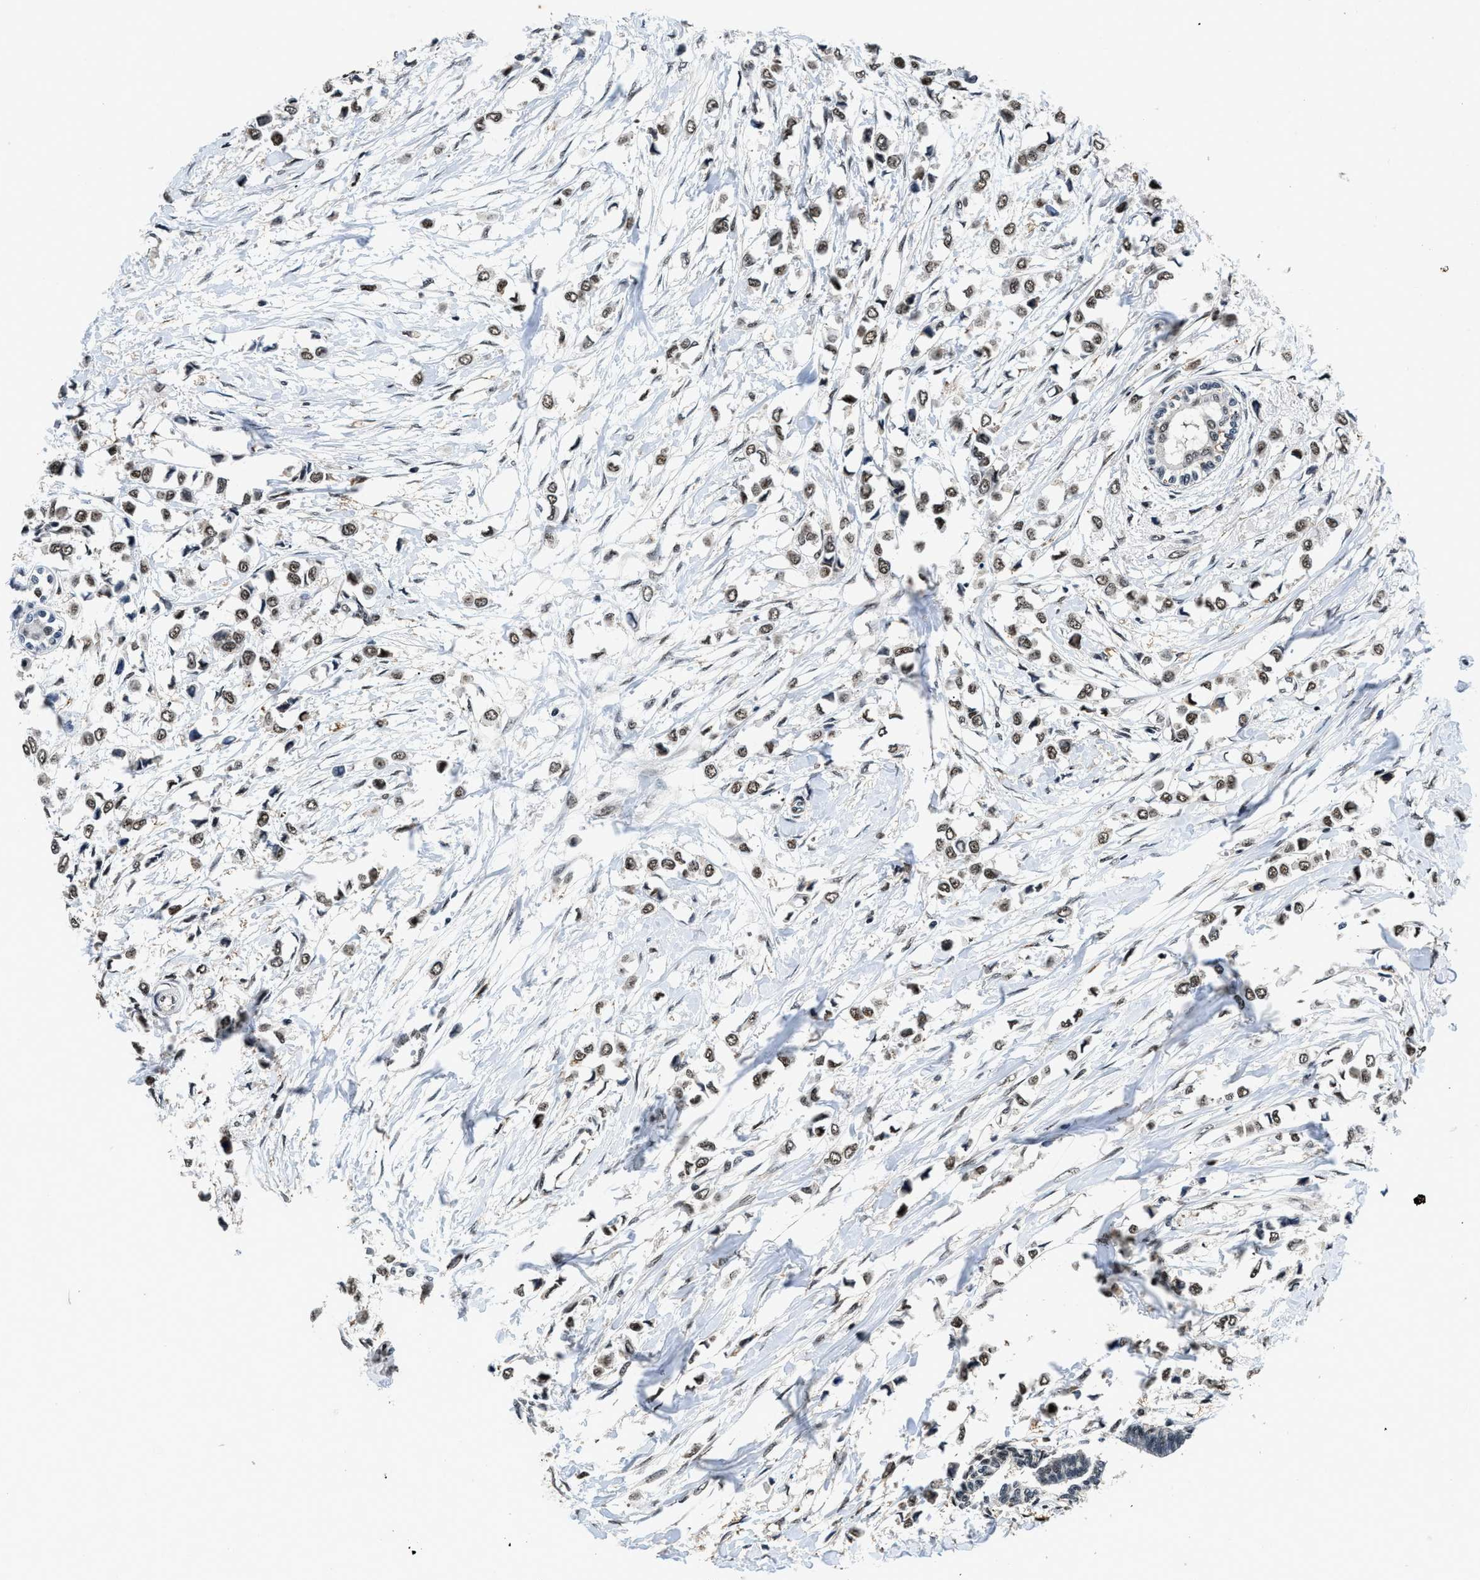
{"staining": {"intensity": "moderate", "quantity": ">75%", "location": "nuclear"}, "tissue": "breast cancer", "cell_type": "Tumor cells", "image_type": "cancer", "snomed": [{"axis": "morphology", "description": "Lobular carcinoma"}, {"axis": "topography", "description": "Breast"}], "caption": "High-magnification brightfield microscopy of lobular carcinoma (breast) stained with DAB (brown) and counterstained with hematoxylin (blue). tumor cells exhibit moderate nuclear staining is appreciated in approximately>75% of cells.", "gene": "HNRNPH2", "patient": {"sex": "female", "age": 51}}